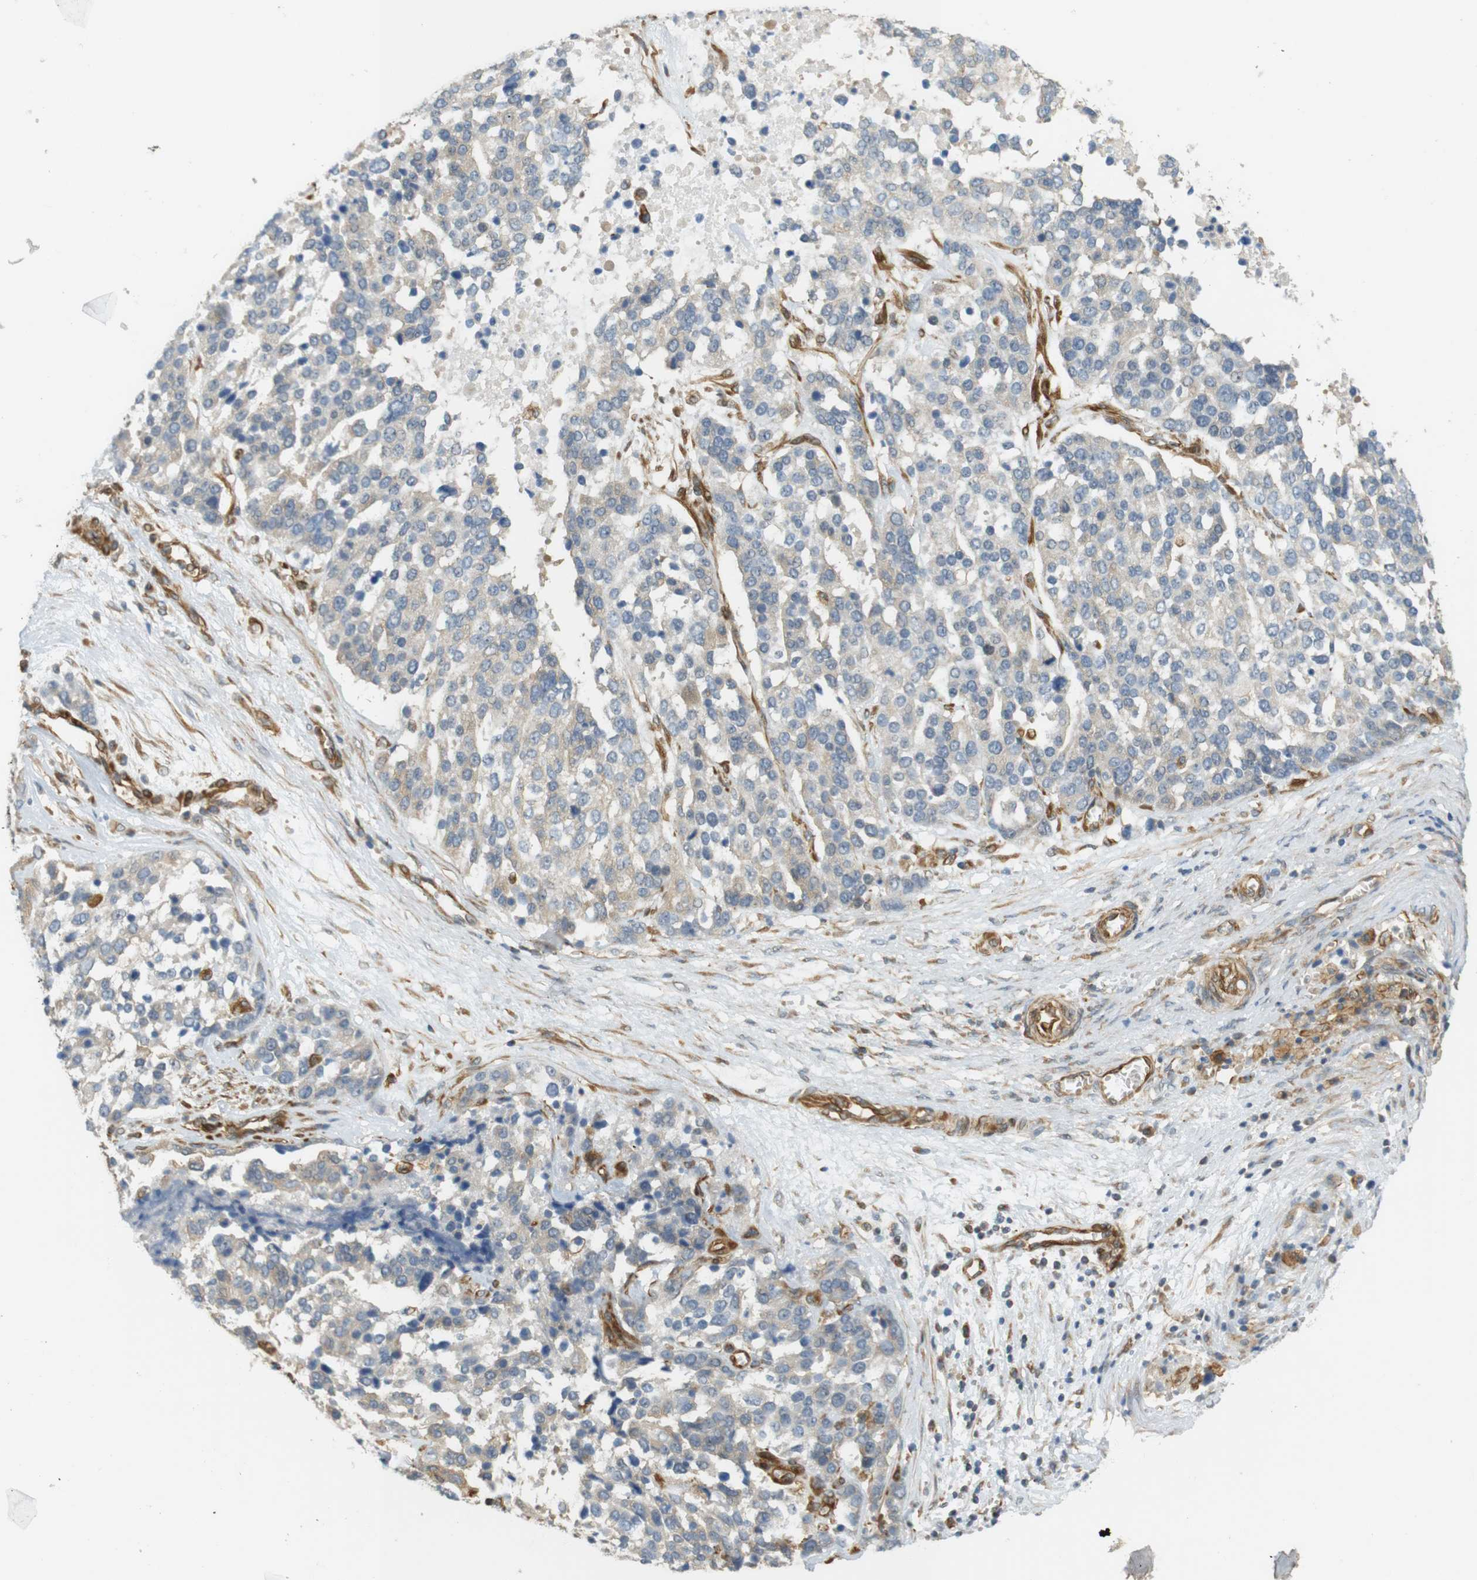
{"staining": {"intensity": "negative", "quantity": "none", "location": "none"}, "tissue": "ovarian cancer", "cell_type": "Tumor cells", "image_type": "cancer", "snomed": [{"axis": "morphology", "description": "Cystadenocarcinoma, serous, NOS"}, {"axis": "topography", "description": "Ovary"}], "caption": "An immunohistochemistry histopathology image of ovarian serous cystadenocarcinoma is shown. There is no staining in tumor cells of ovarian serous cystadenocarcinoma.", "gene": "CYTH3", "patient": {"sex": "female", "age": 44}}